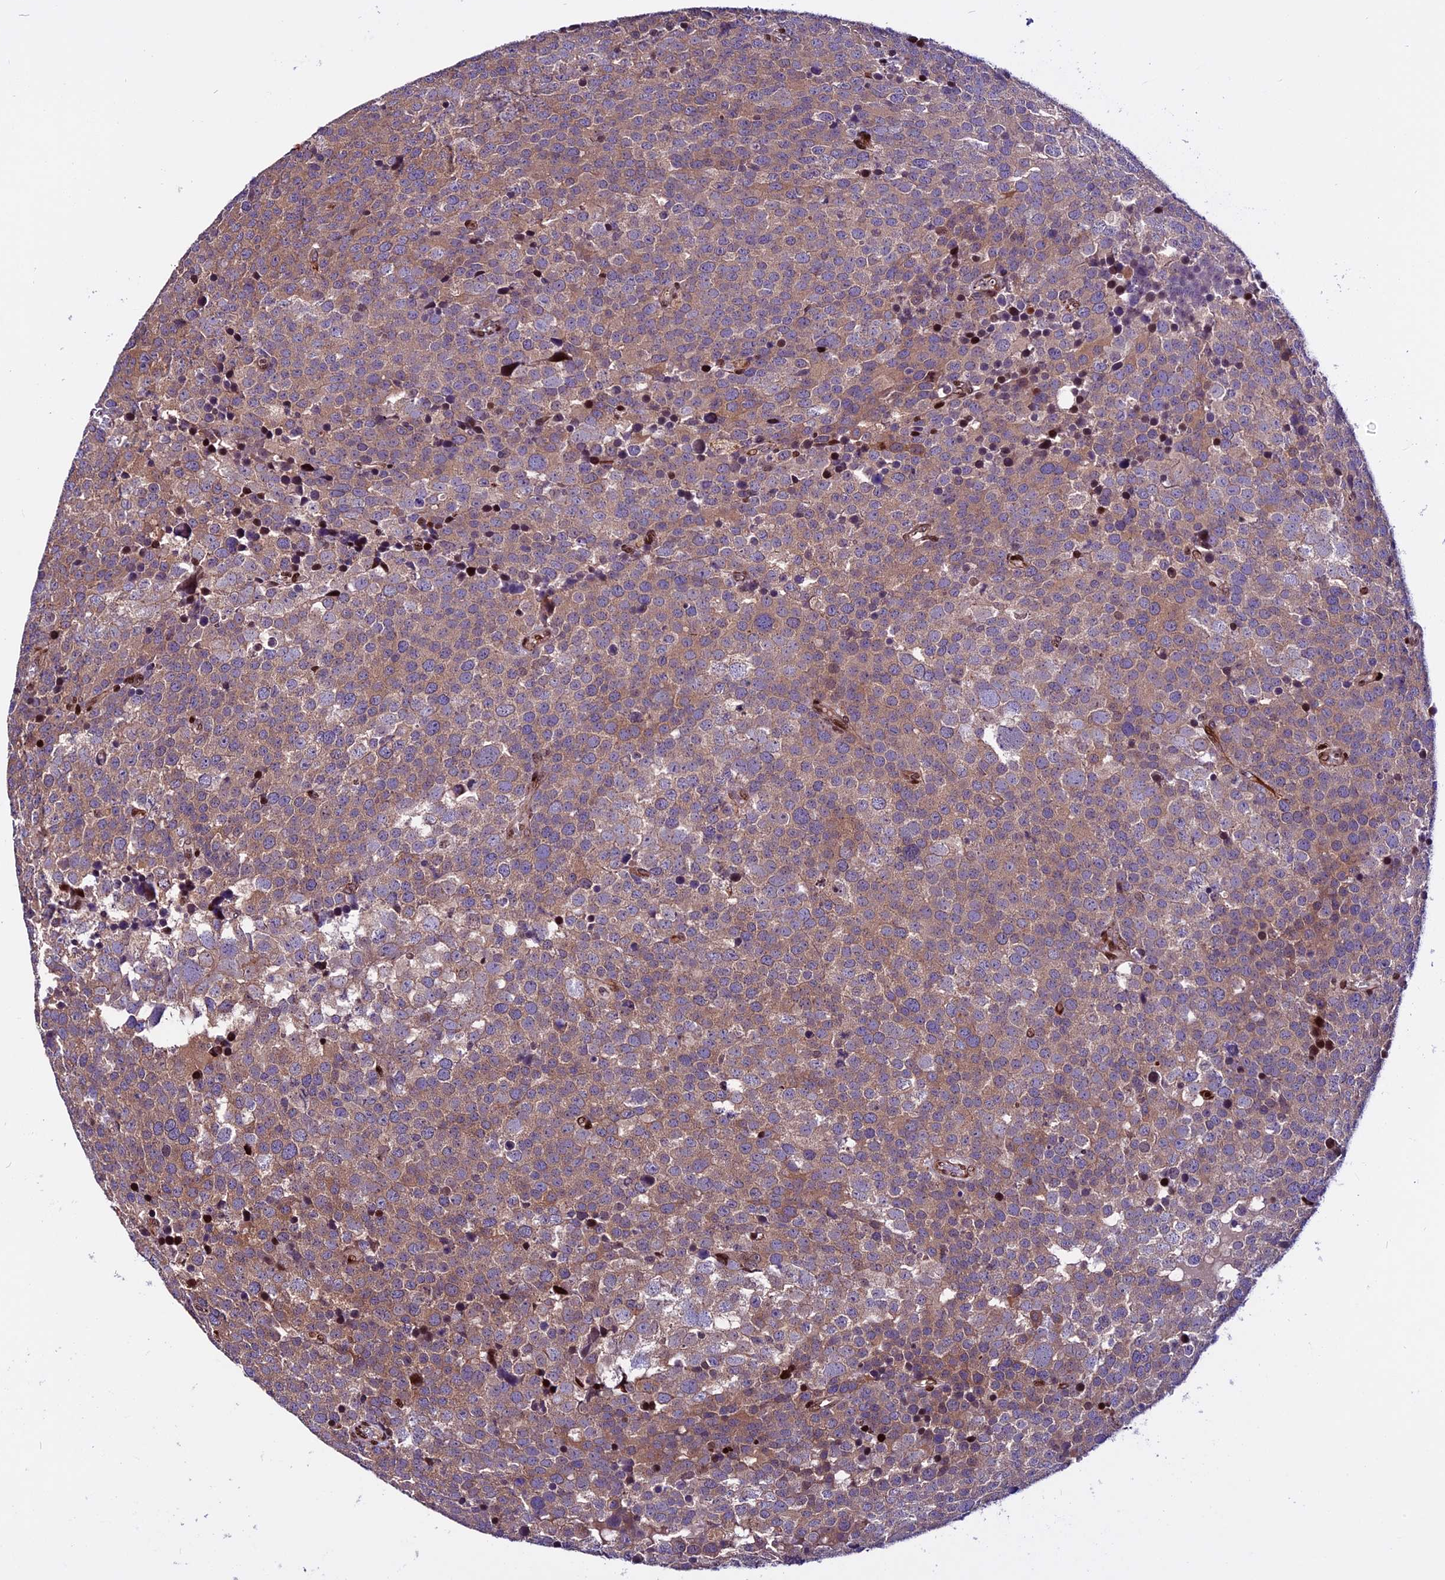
{"staining": {"intensity": "weak", "quantity": ">75%", "location": "cytoplasmic/membranous"}, "tissue": "testis cancer", "cell_type": "Tumor cells", "image_type": "cancer", "snomed": [{"axis": "morphology", "description": "Seminoma, NOS"}, {"axis": "topography", "description": "Testis"}], "caption": "A low amount of weak cytoplasmic/membranous staining is appreciated in approximately >75% of tumor cells in testis cancer tissue. The staining was performed using DAB, with brown indicating positive protein expression. Nuclei are stained blue with hematoxylin.", "gene": "RINL", "patient": {"sex": "male", "age": 71}}